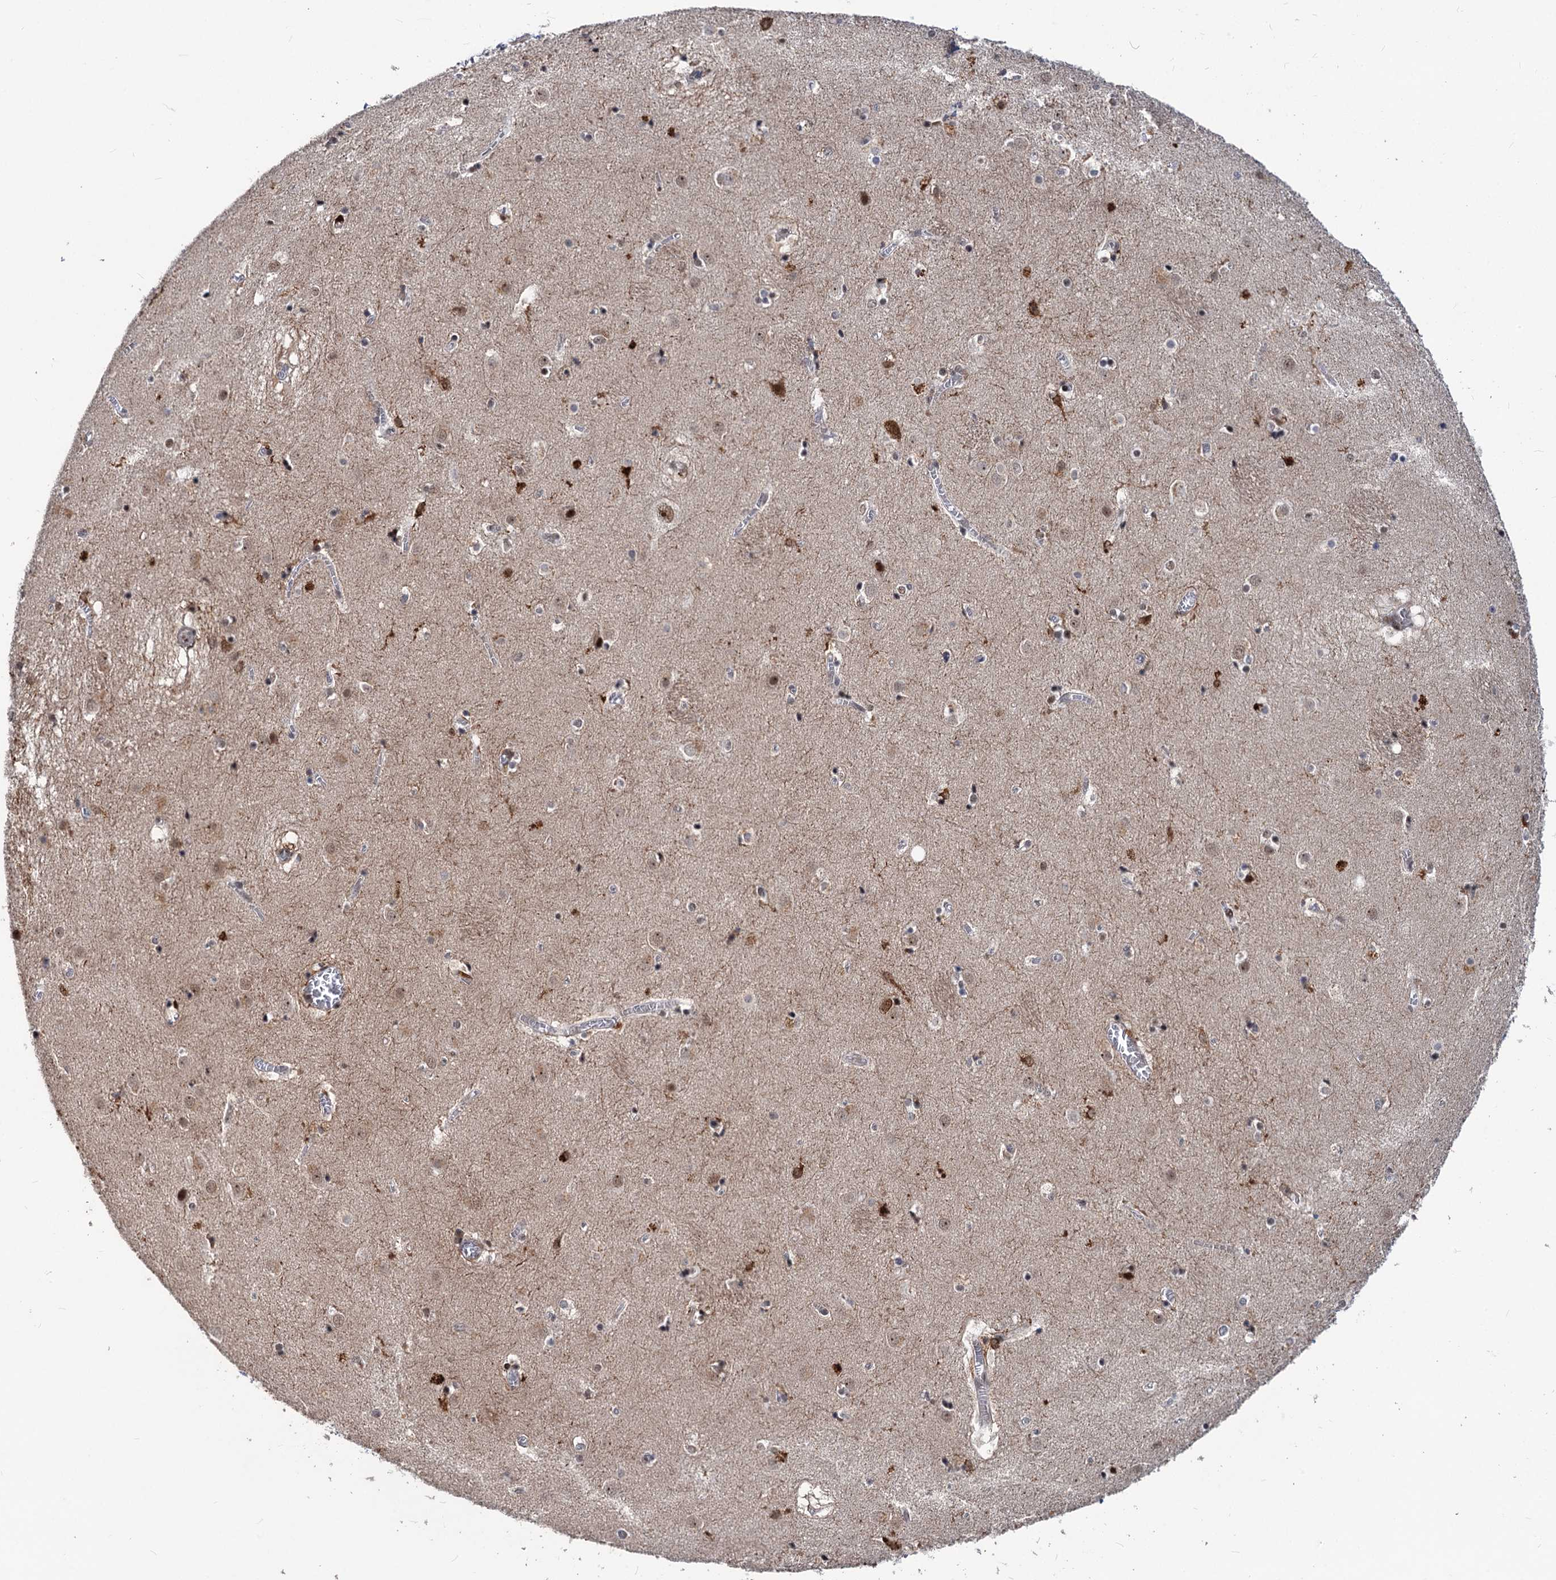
{"staining": {"intensity": "strong", "quantity": "<25%", "location": "nuclear"}, "tissue": "caudate", "cell_type": "Glial cells", "image_type": "normal", "snomed": [{"axis": "morphology", "description": "Normal tissue, NOS"}, {"axis": "topography", "description": "Lateral ventricle wall"}], "caption": "A medium amount of strong nuclear staining is seen in approximately <25% of glial cells in benign caudate.", "gene": "PHF8", "patient": {"sex": "male", "age": 70}}